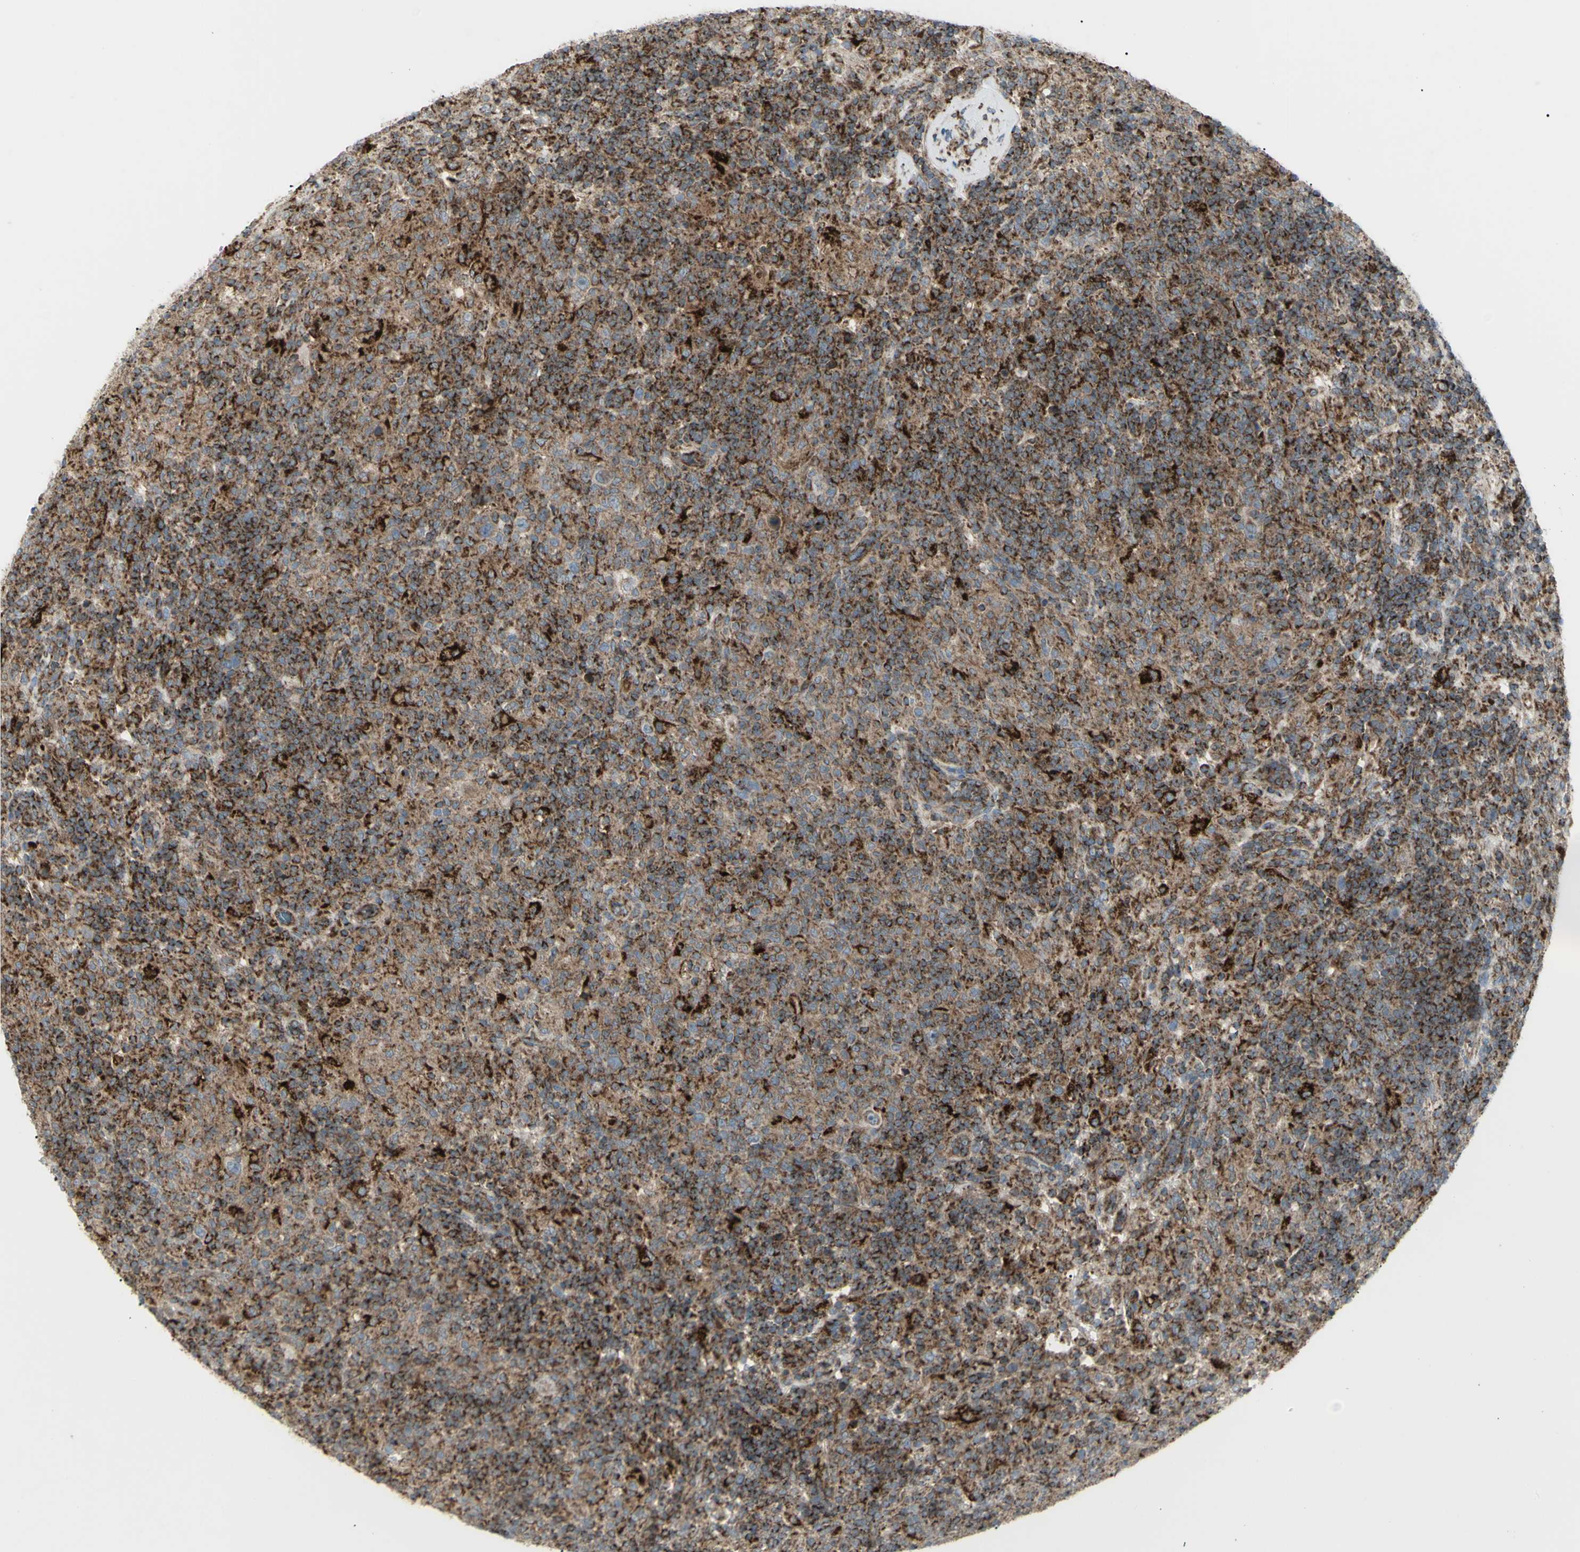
{"staining": {"intensity": "weak", "quantity": ">75%", "location": "cytoplasmic/membranous"}, "tissue": "lymphoma", "cell_type": "Tumor cells", "image_type": "cancer", "snomed": [{"axis": "morphology", "description": "Hodgkin's disease, NOS"}, {"axis": "topography", "description": "Lymph node"}], "caption": "A photomicrograph of lymphoma stained for a protein exhibits weak cytoplasmic/membranous brown staining in tumor cells. The staining was performed using DAB (3,3'-diaminobenzidine) to visualize the protein expression in brown, while the nuclei were stained in blue with hematoxylin (Magnification: 20x).", "gene": "CYB5R1", "patient": {"sex": "male", "age": 70}}